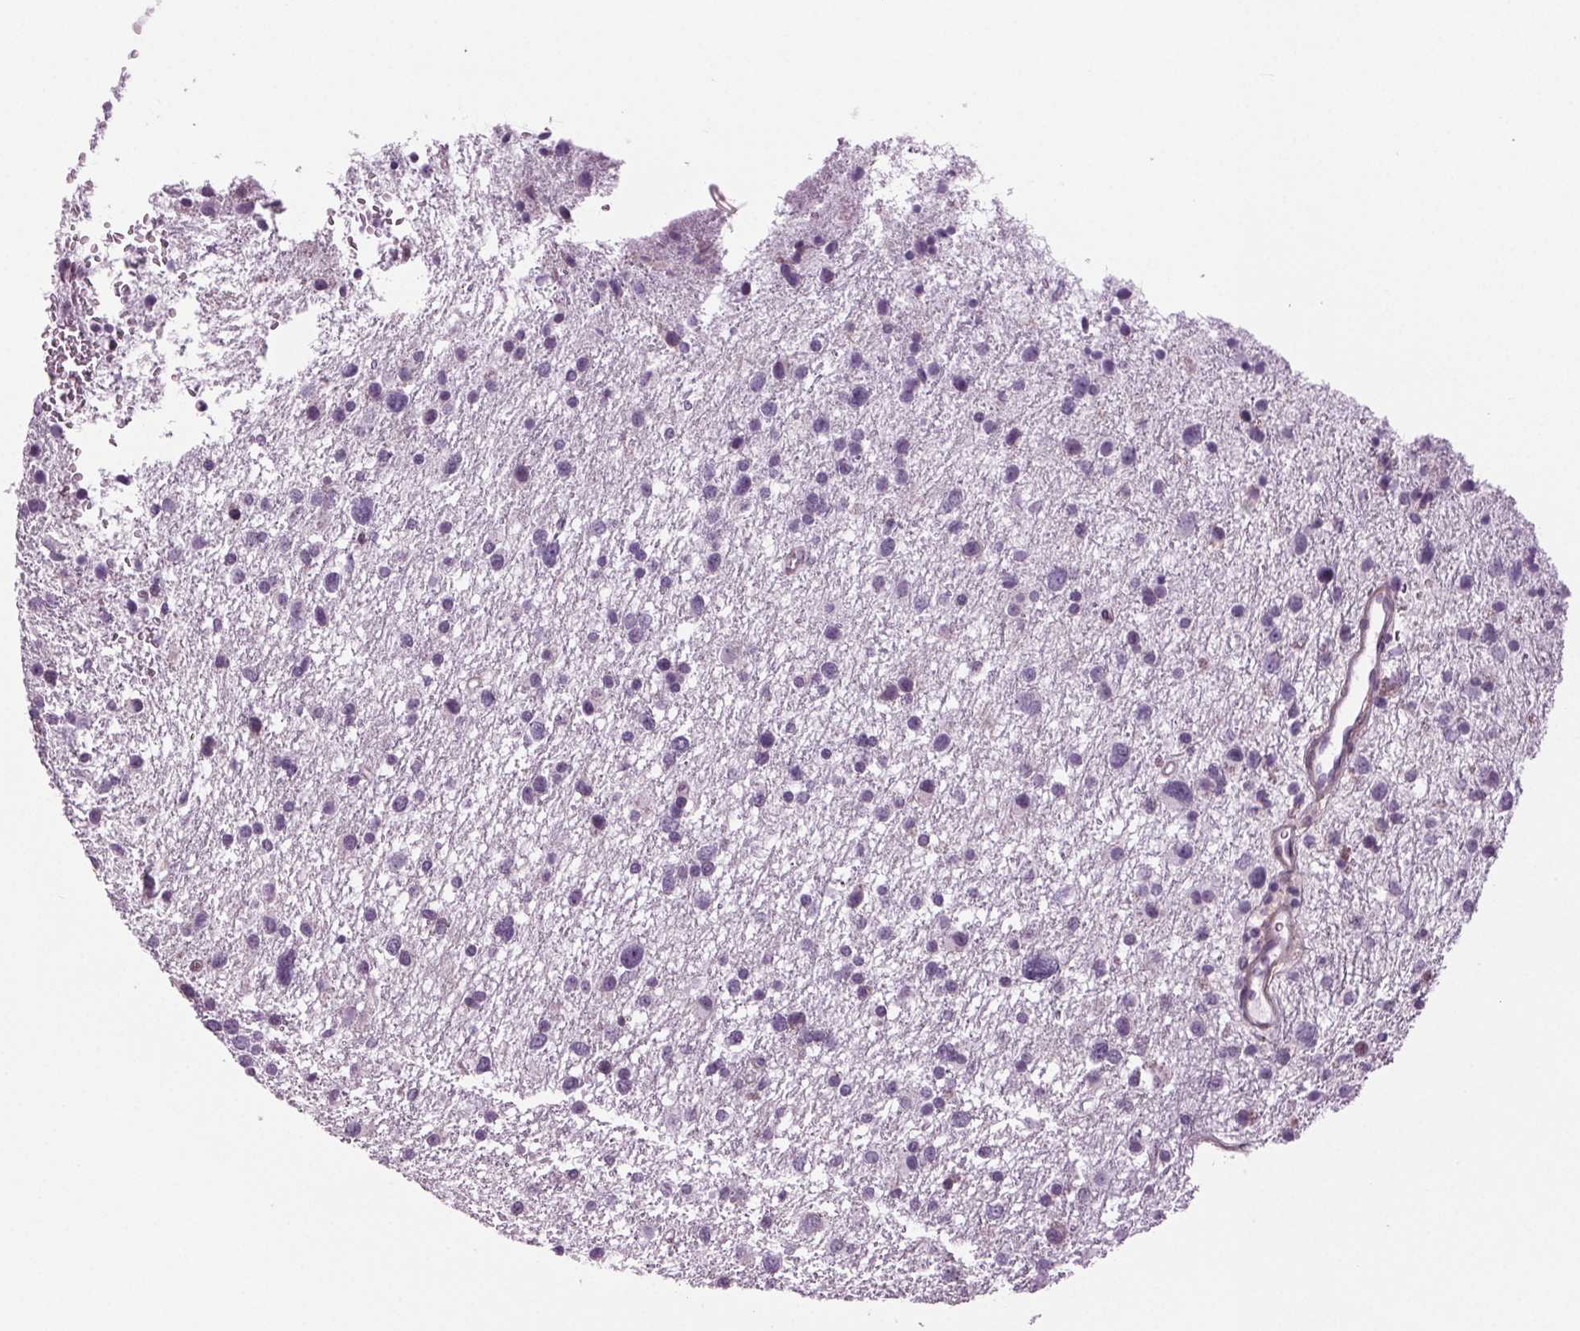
{"staining": {"intensity": "negative", "quantity": "none", "location": "none"}, "tissue": "glioma", "cell_type": "Tumor cells", "image_type": "cancer", "snomed": [{"axis": "morphology", "description": "Glioma, malignant, Low grade"}, {"axis": "topography", "description": "Brain"}], "caption": "This micrograph is of low-grade glioma (malignant) stained with immunohistochemistry (IHC) to label a protein in brown with the nuclei are counter-stained blue. There is no expression in tumor cells. (DAB IHC visualized using brightfield microscopy, high magnification).", "gene": "BHLHE22", "patient": {"sex": "female", "age": 55}}